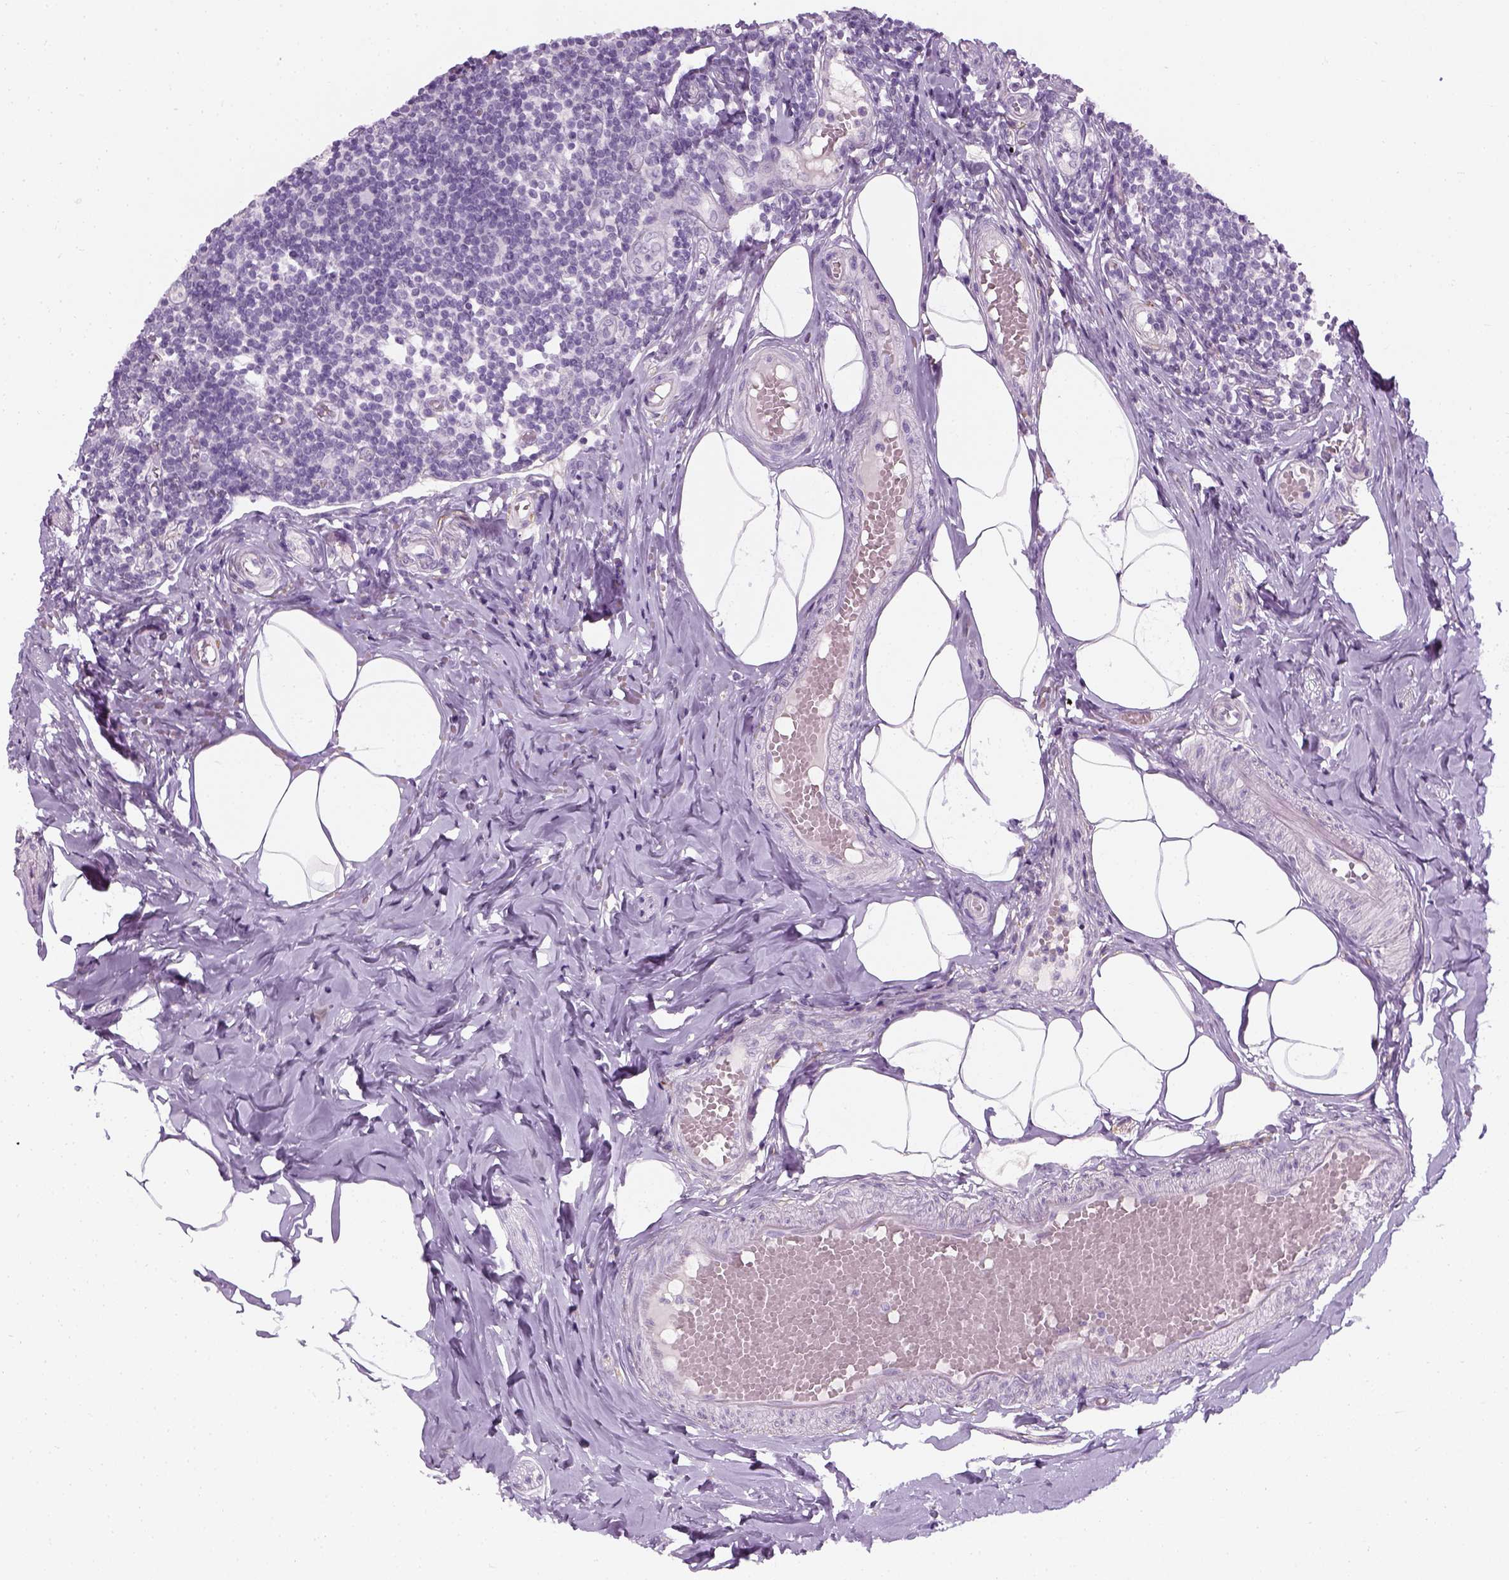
{"staining": {"intensity": "negative", "quantity": "none", "location": "none"}, "tissue": "appendix", "cell_type": "Glandular cells", "image_type": "normal", "snomed": [{"axis": "morphology", "description": "Normal tissue, NOS"}, {"axis": "topography", "description": "Appendix"}], "caption": "The histopathology image reveals no significant expression in glandular cells of appendix. (DAB (3,3'-diaminobenzidine) immunohistochemistry (IHC), high magnification).", "gene": "TH", "patient": {"sex": "female", "age": 32}}